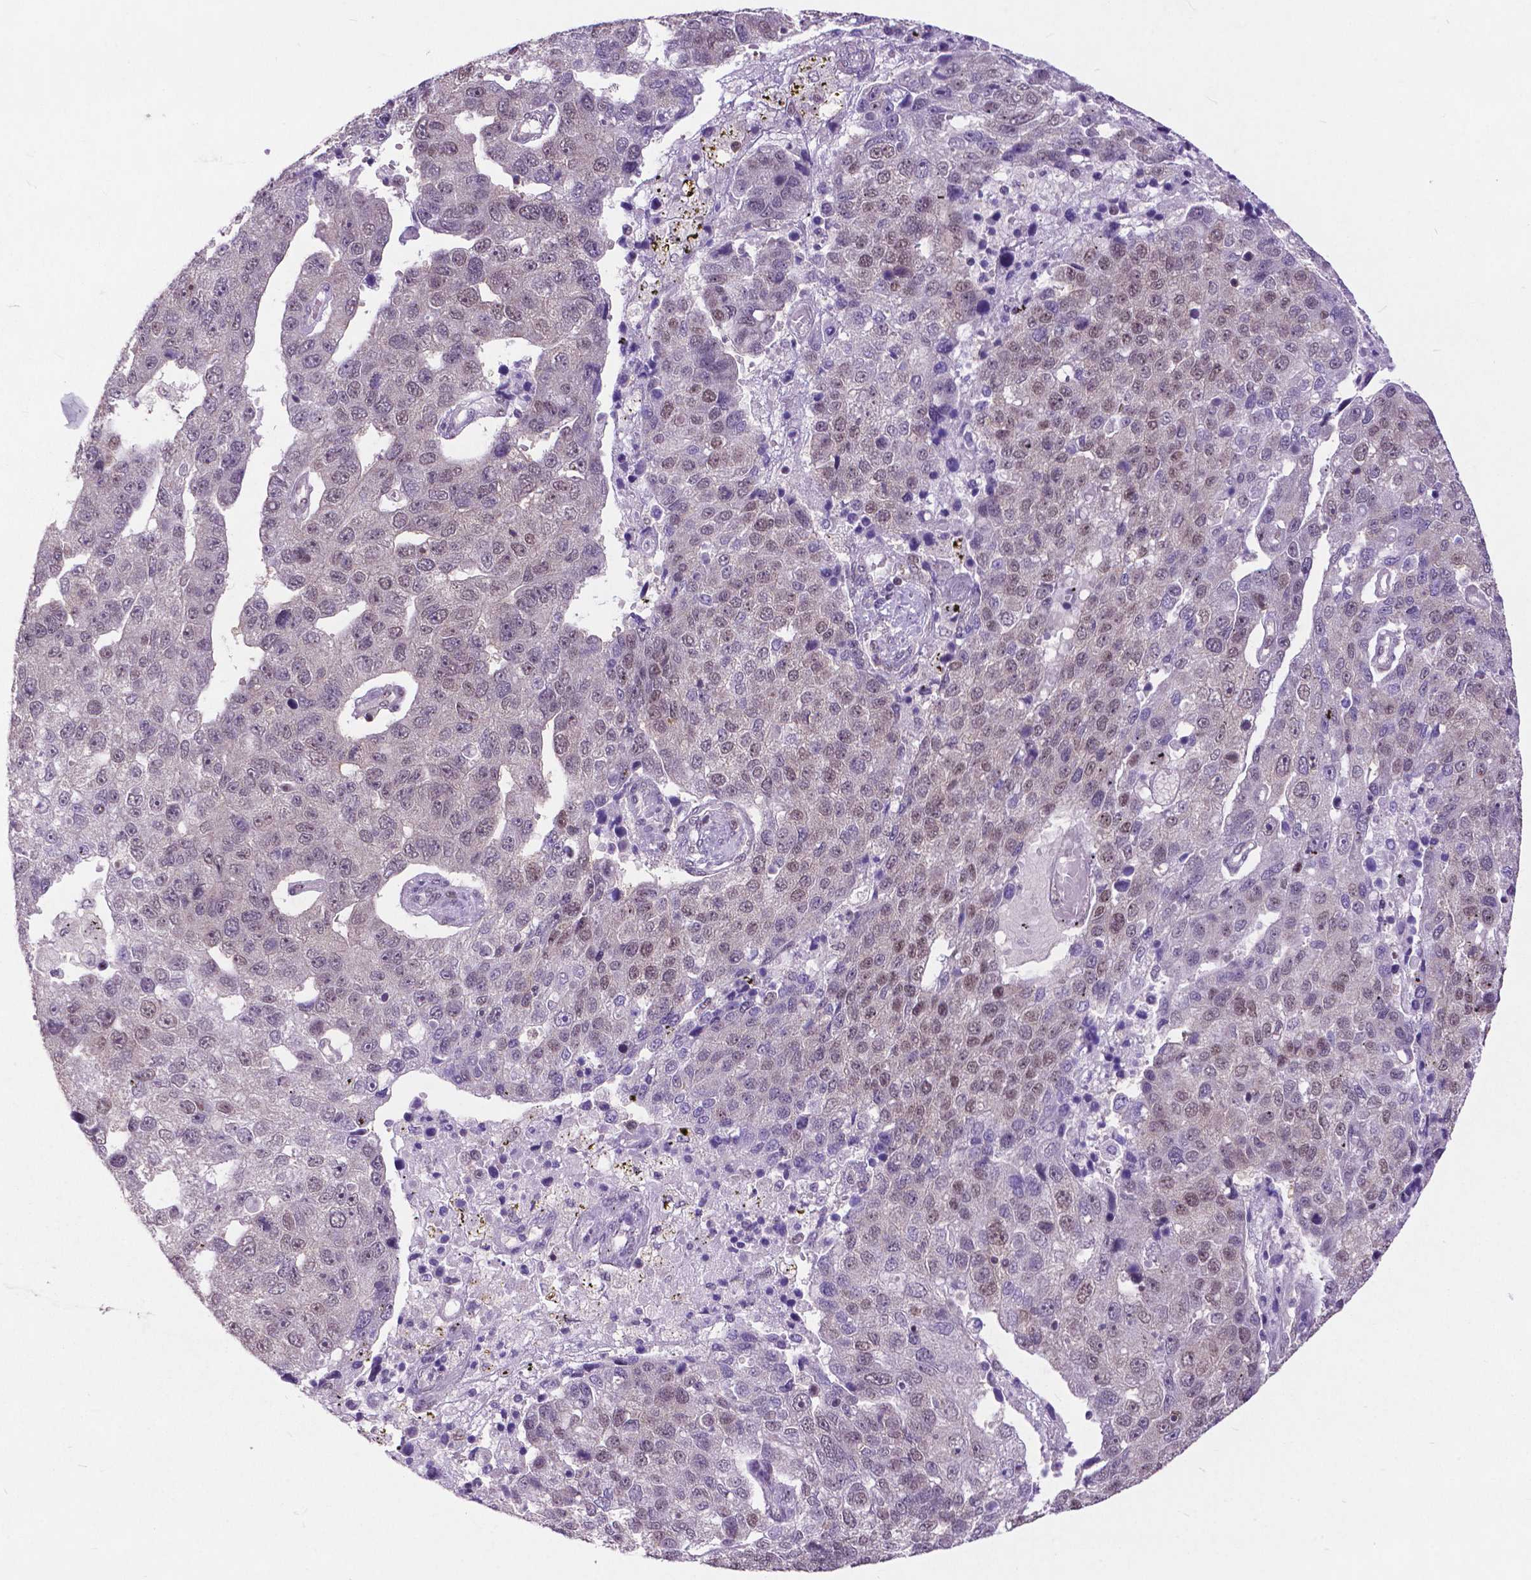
{"staining": {"intensity": "weak", "quantity": "<25%", "location": "nuclear"}, "tissue": "pancreatic cancer", "cell_type": "Tumor cells", "image_type": "cancer", "snomed": [{"axis": "morphology", "description": "Adenocarcinoma, NOS"}, {"axis": "topography", "description": "Pancreas"}], "caption": "An image of adenocarcinoma (pancreatic) stained for a protein shows no brown staining in tumor cells.", "gene": "FAF1", "patient": {"sex": "female", "age": 61}}